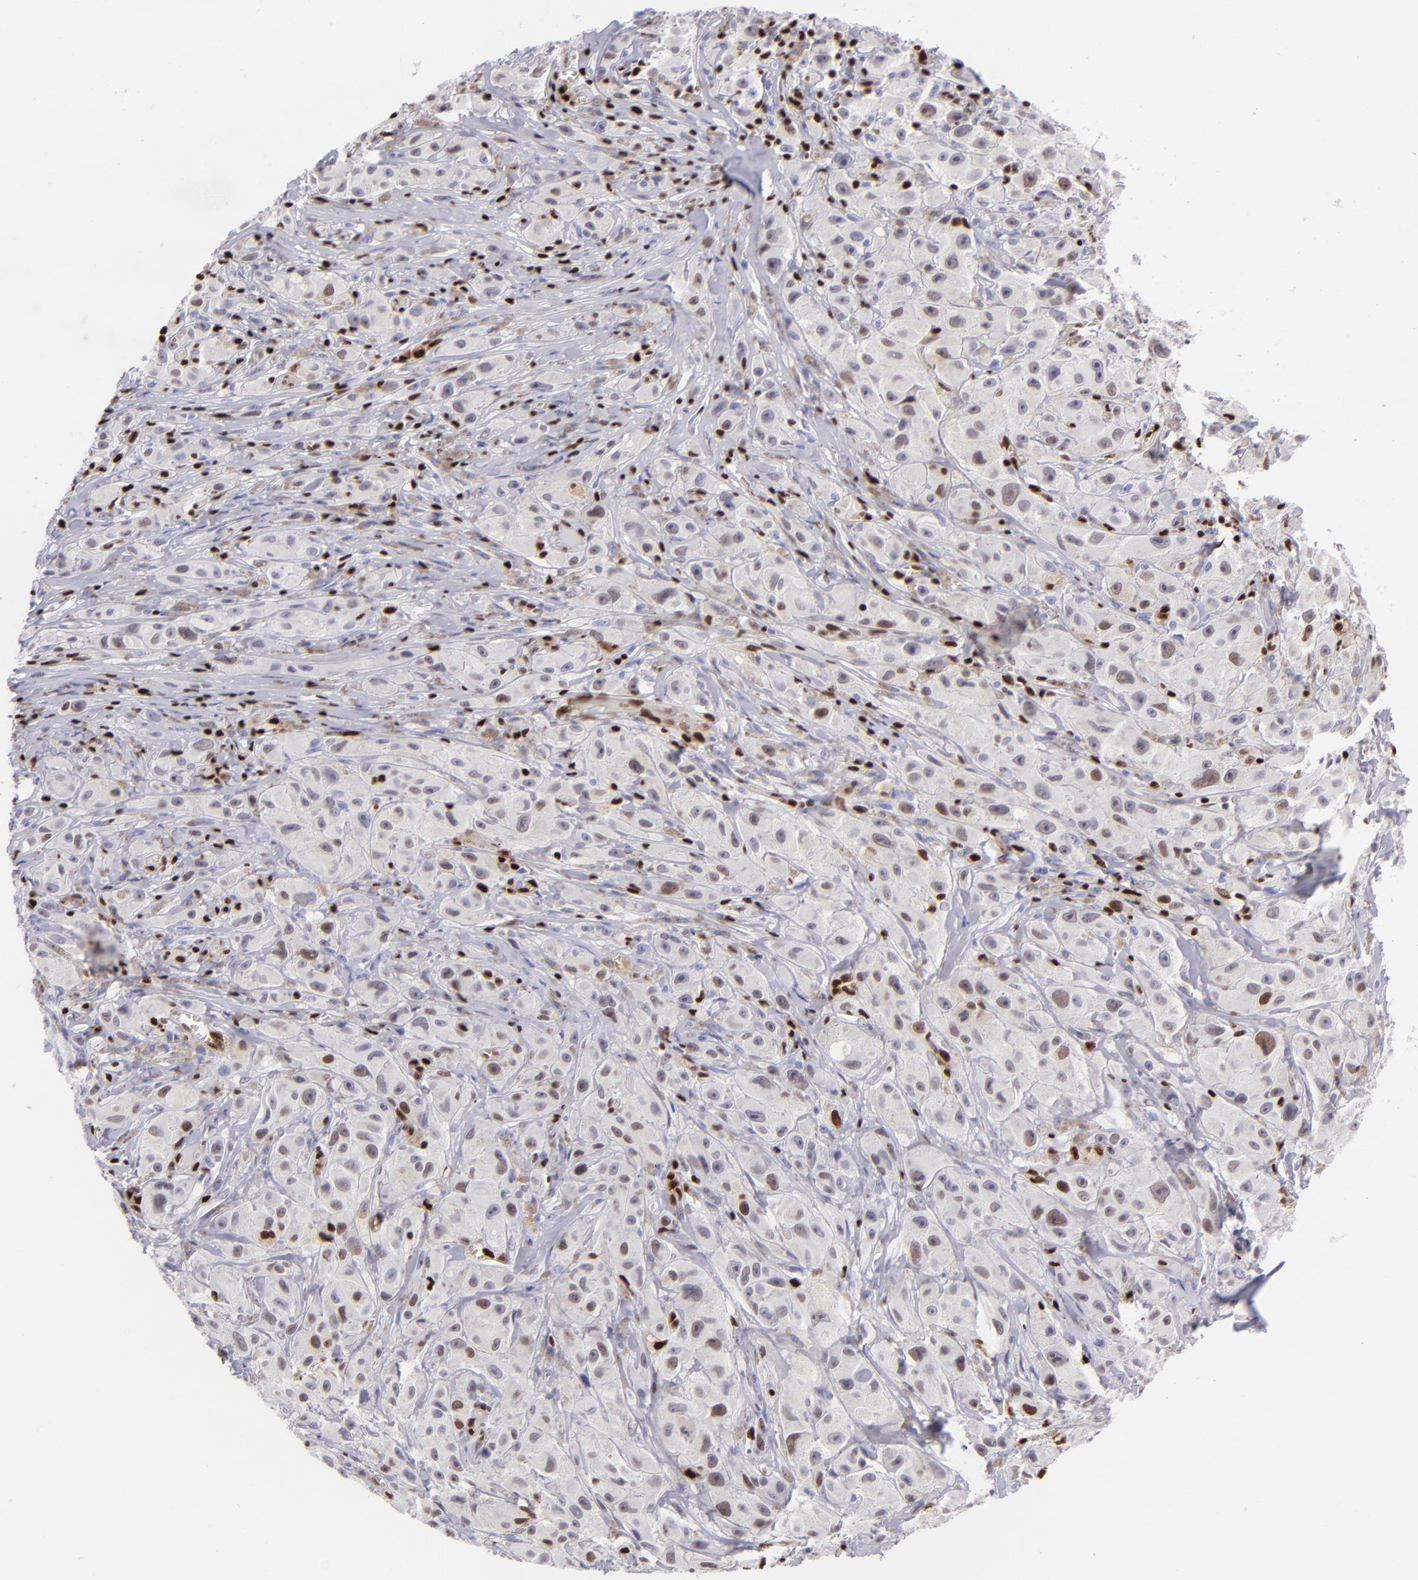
{"staining": {"intensity": "weak", "quantity": "25%-75%", "location": "nuclear"}, "tissue": "melanoma", "cell_type": "Tumor cells", "image_type": "cancer", "snomed": [{"axis": "morphology", "description": "Malignant melanoma, NOS"}, {"axis": "topography", "description": "Skin"}], "caption": "Melanoma tissue exhibits weak nuclear staining in approximately 25%-75% of tumor cells", "gene": "ETS1", "patient": {"sex": "male", "age": 56}}